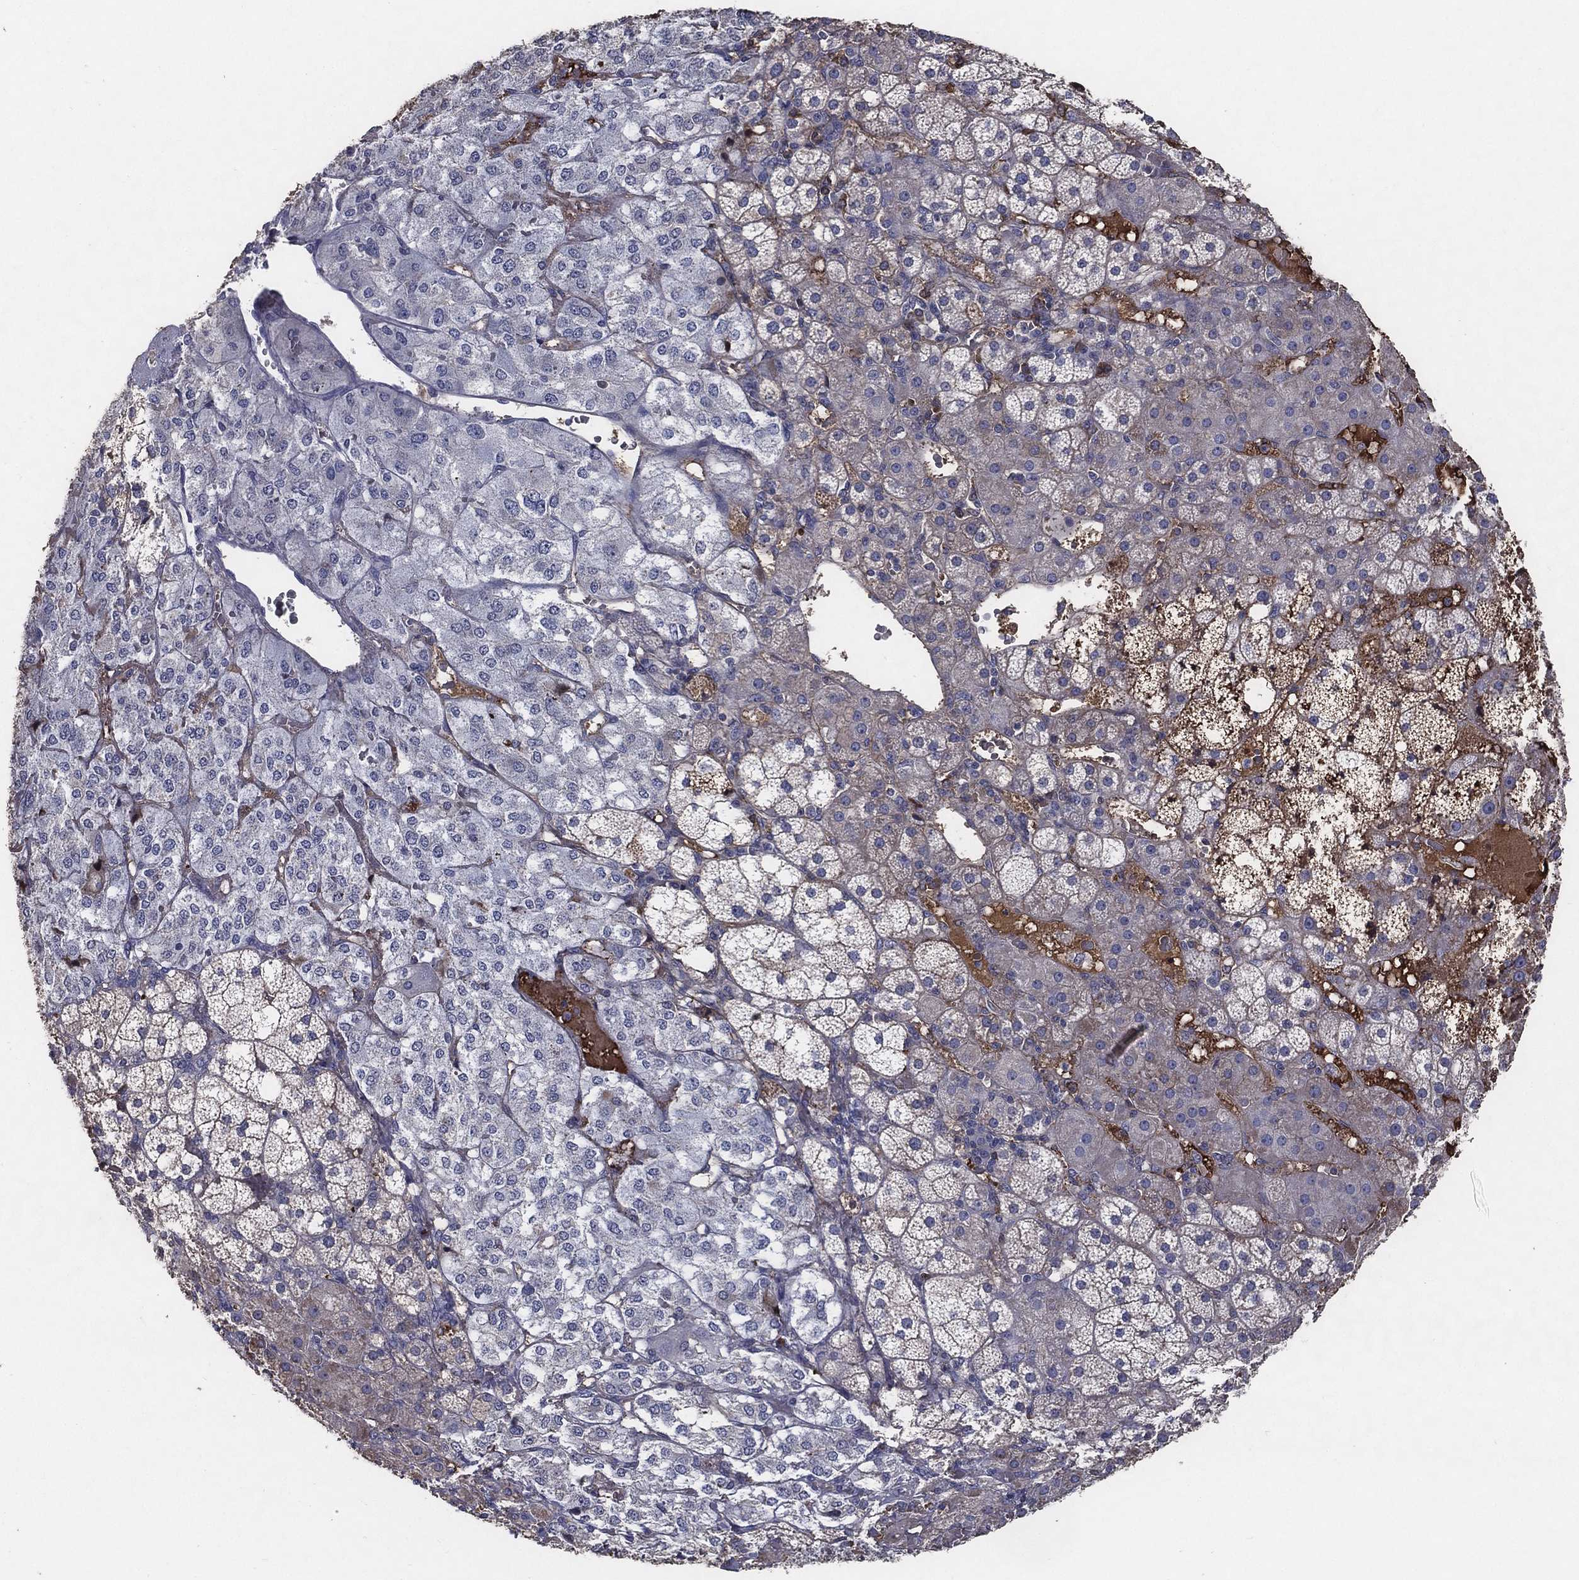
{"staining": {"intensity": "negative", "quantity": "none", "location": "none"}, "tissue": "adrenal gland", "cell_type": "Glandular cells", "image_type": "normal", "snomed": [{"axis": "morphology", "description": "Normal tissue, NOS"}, {"axis": "topography", "description": "Adrenal gland"}], "caption": "This is an immunohistochemistry (IHC) image of benign human adrenal gland. There is no expression in glandular cells.", "gene": "EFNA1", "patient": {"sex": "male", "age": 53}}